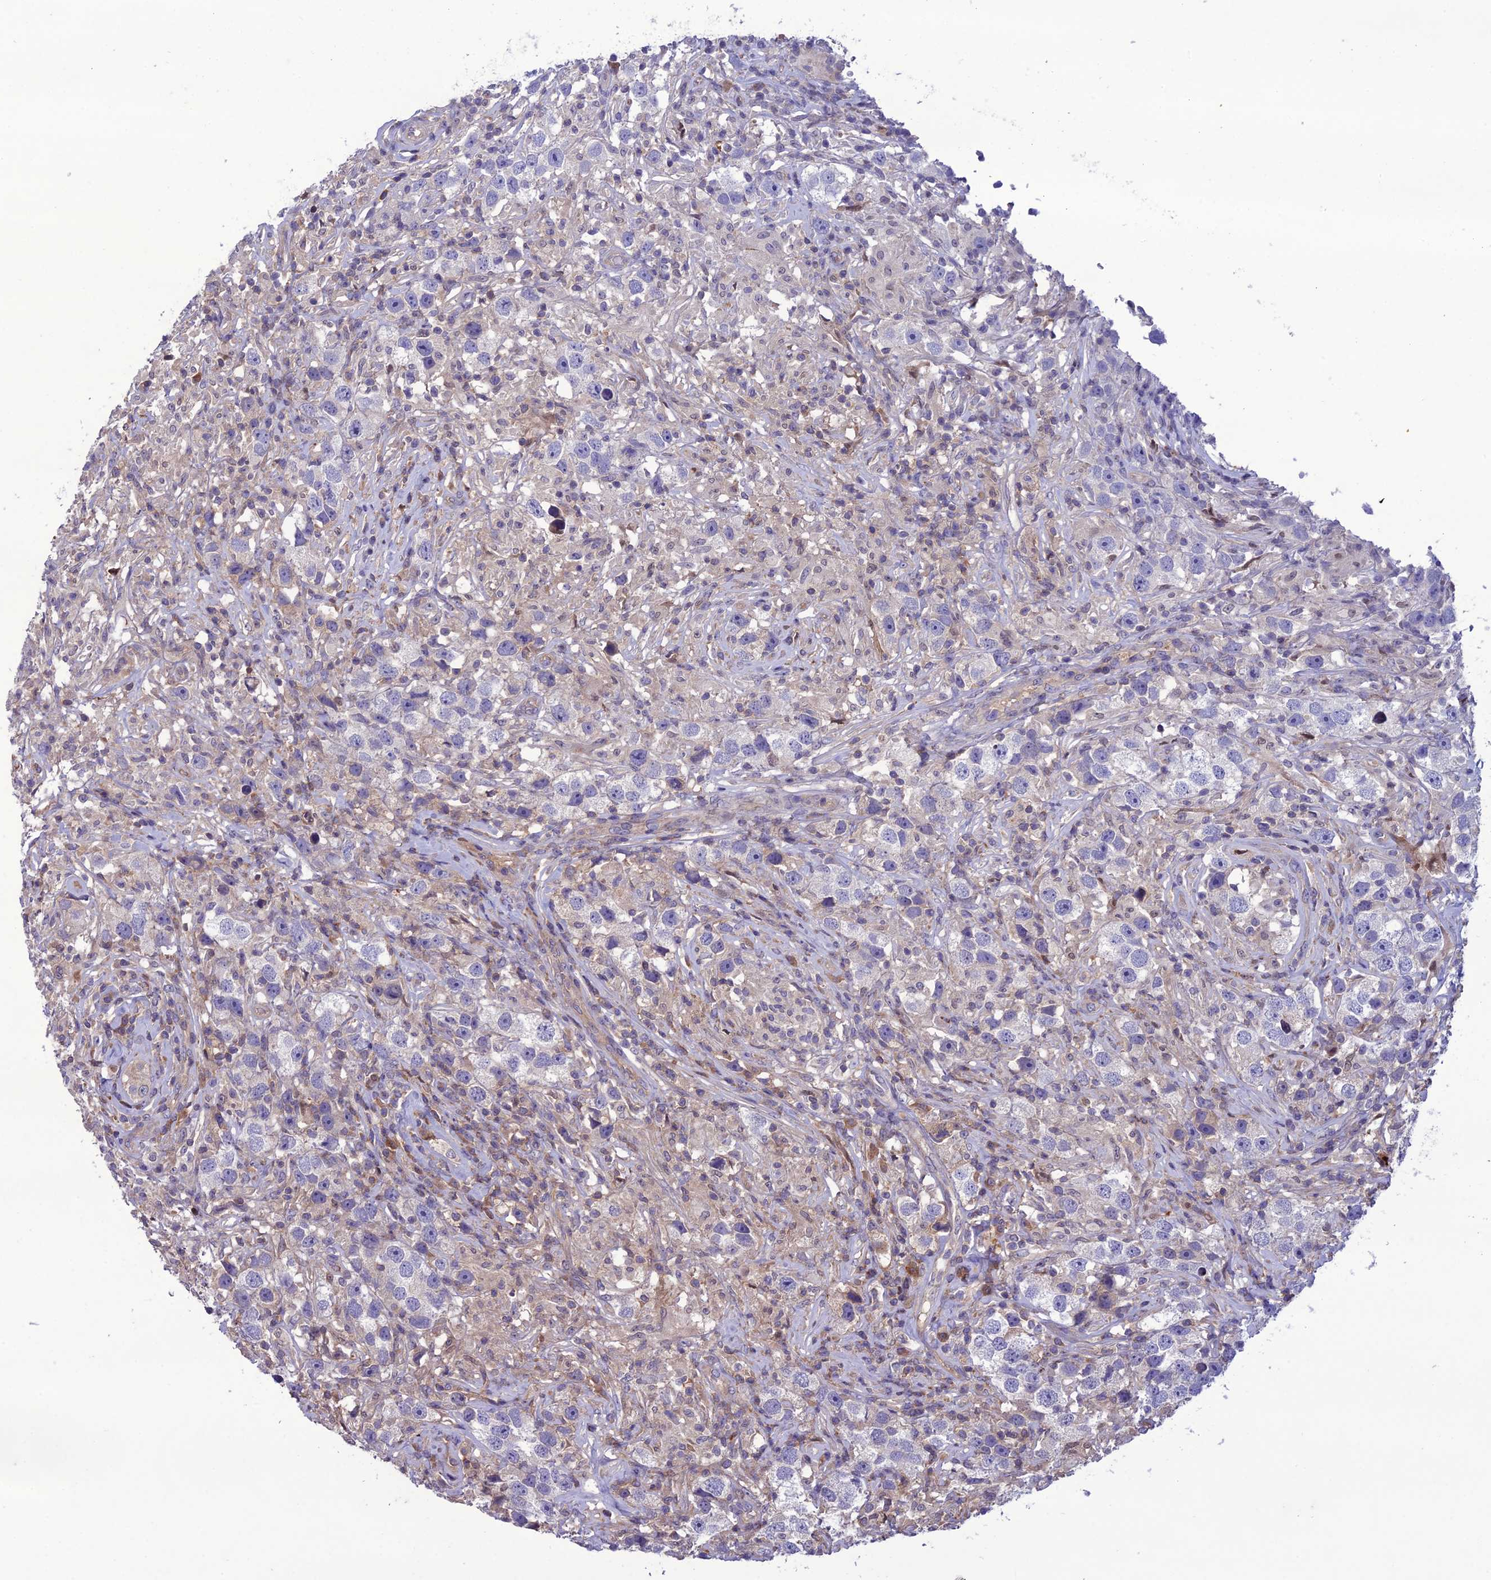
{"staining": {"intensity": "negative", "quantity": "none", "location": "none"}, "tissue": "testis cancer", "cell_type": "Tumor cells", "image_type": "cancer", "snomed": [{"axis": "morphology", "description": "Seminoma, NOS"}, {"axis": "topography", "description": "Testis"}], "caption": "This is an immunohistochemistry (IHC) image of testis seminoma. There is no positivity in tumor cells.", "gene": "GDF6", "patient": {"sex": "male", "age": 49}}